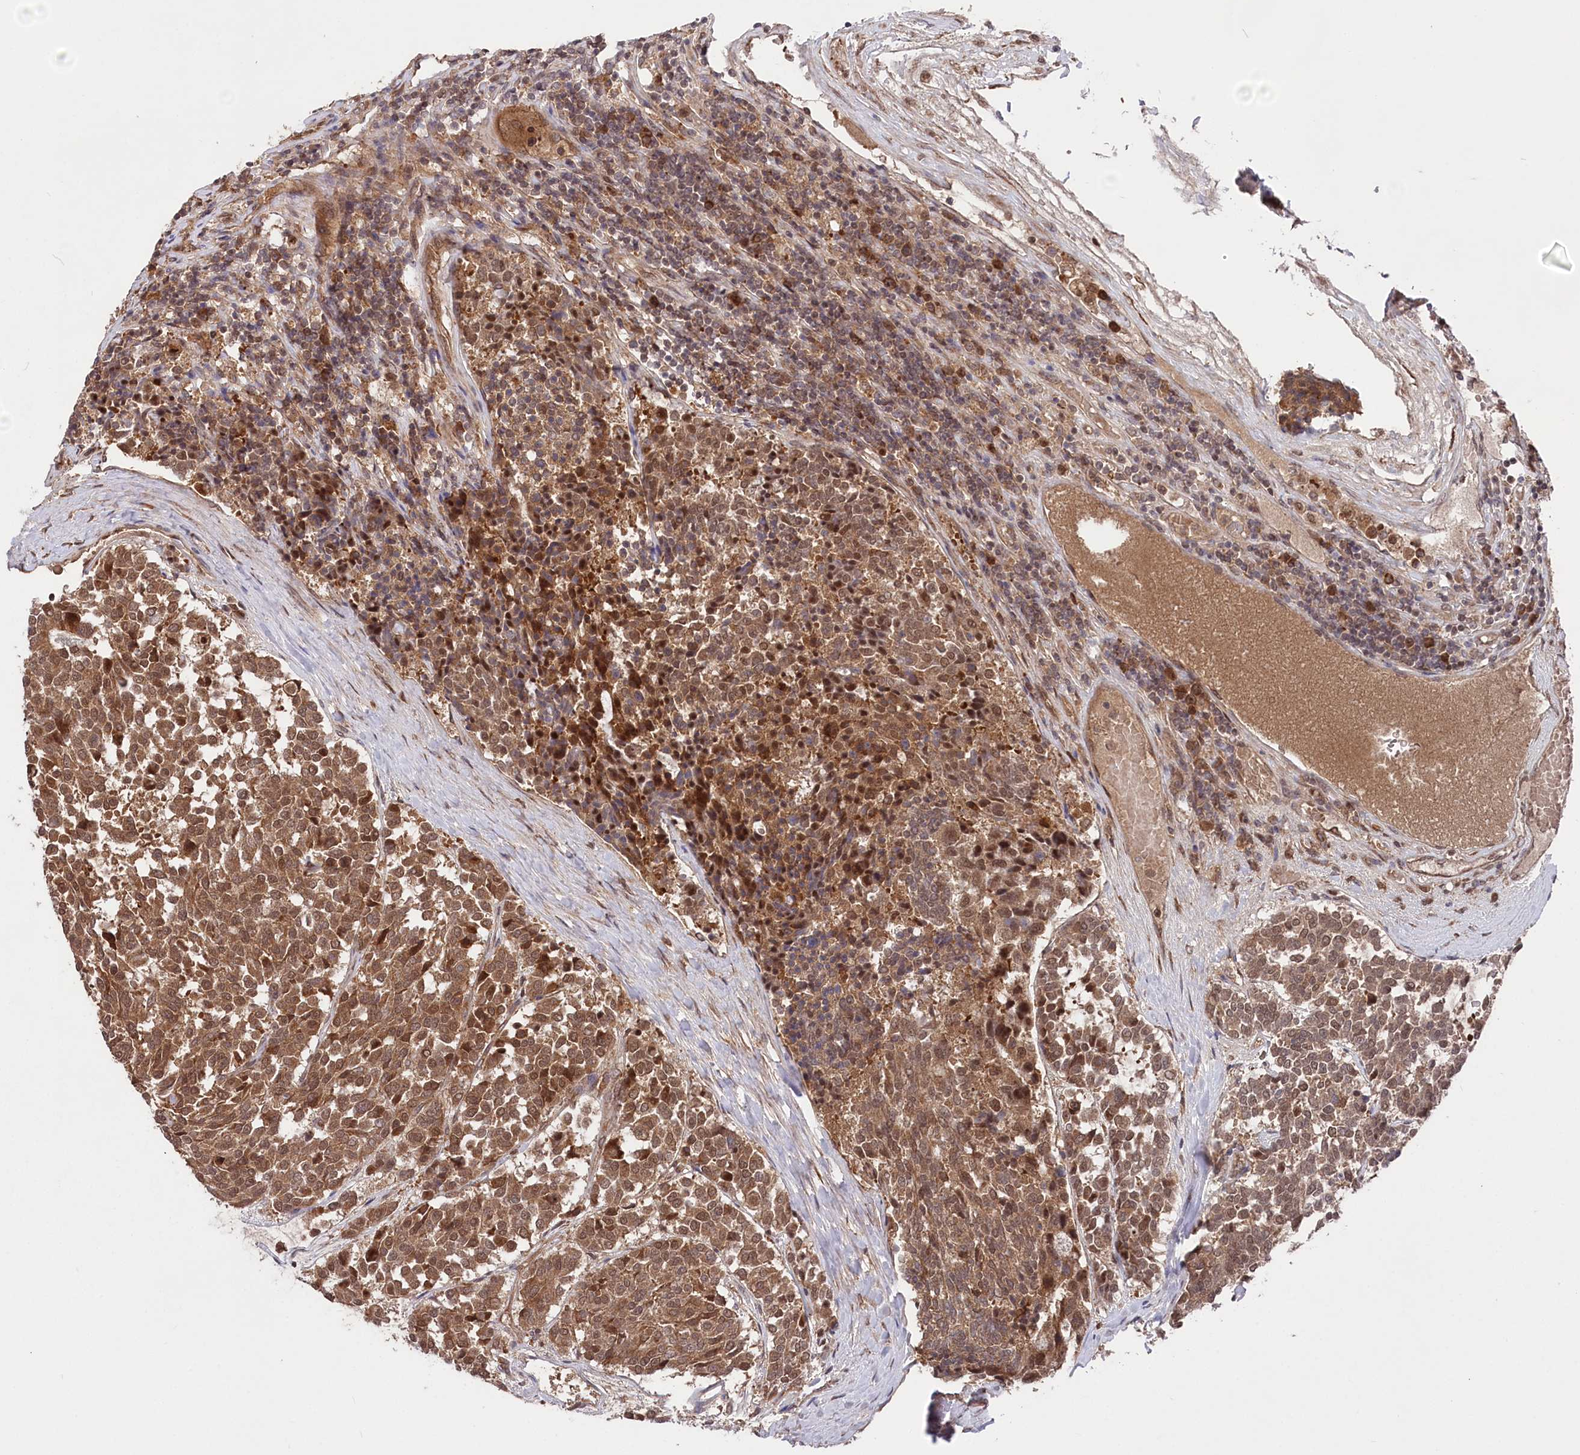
{"staining": {"intensity": "strong", "quantity": ">75%", "location": "cytoplasmic/membranous,nuclear"}, "tissue": "carcinoid", "cell_type": "Tumor cells", "image_type": "cancer", "snomed": [{"axis": "morphology", "description": "Carcinoid, malignant, NOS"}, {"axis": "topography", "description": "Pancreas"}], "caption": "IHC of human malignant carcinoid demonstrates high levels of strong cytoplasmic/membranous and nuclear staining in approximately >75% of tumor cells. (DAB IHC, brown staining for protein, blue staining for nuclei).", "gene": "PSMA1", "patient": {"sex": "female", "age": 54}}